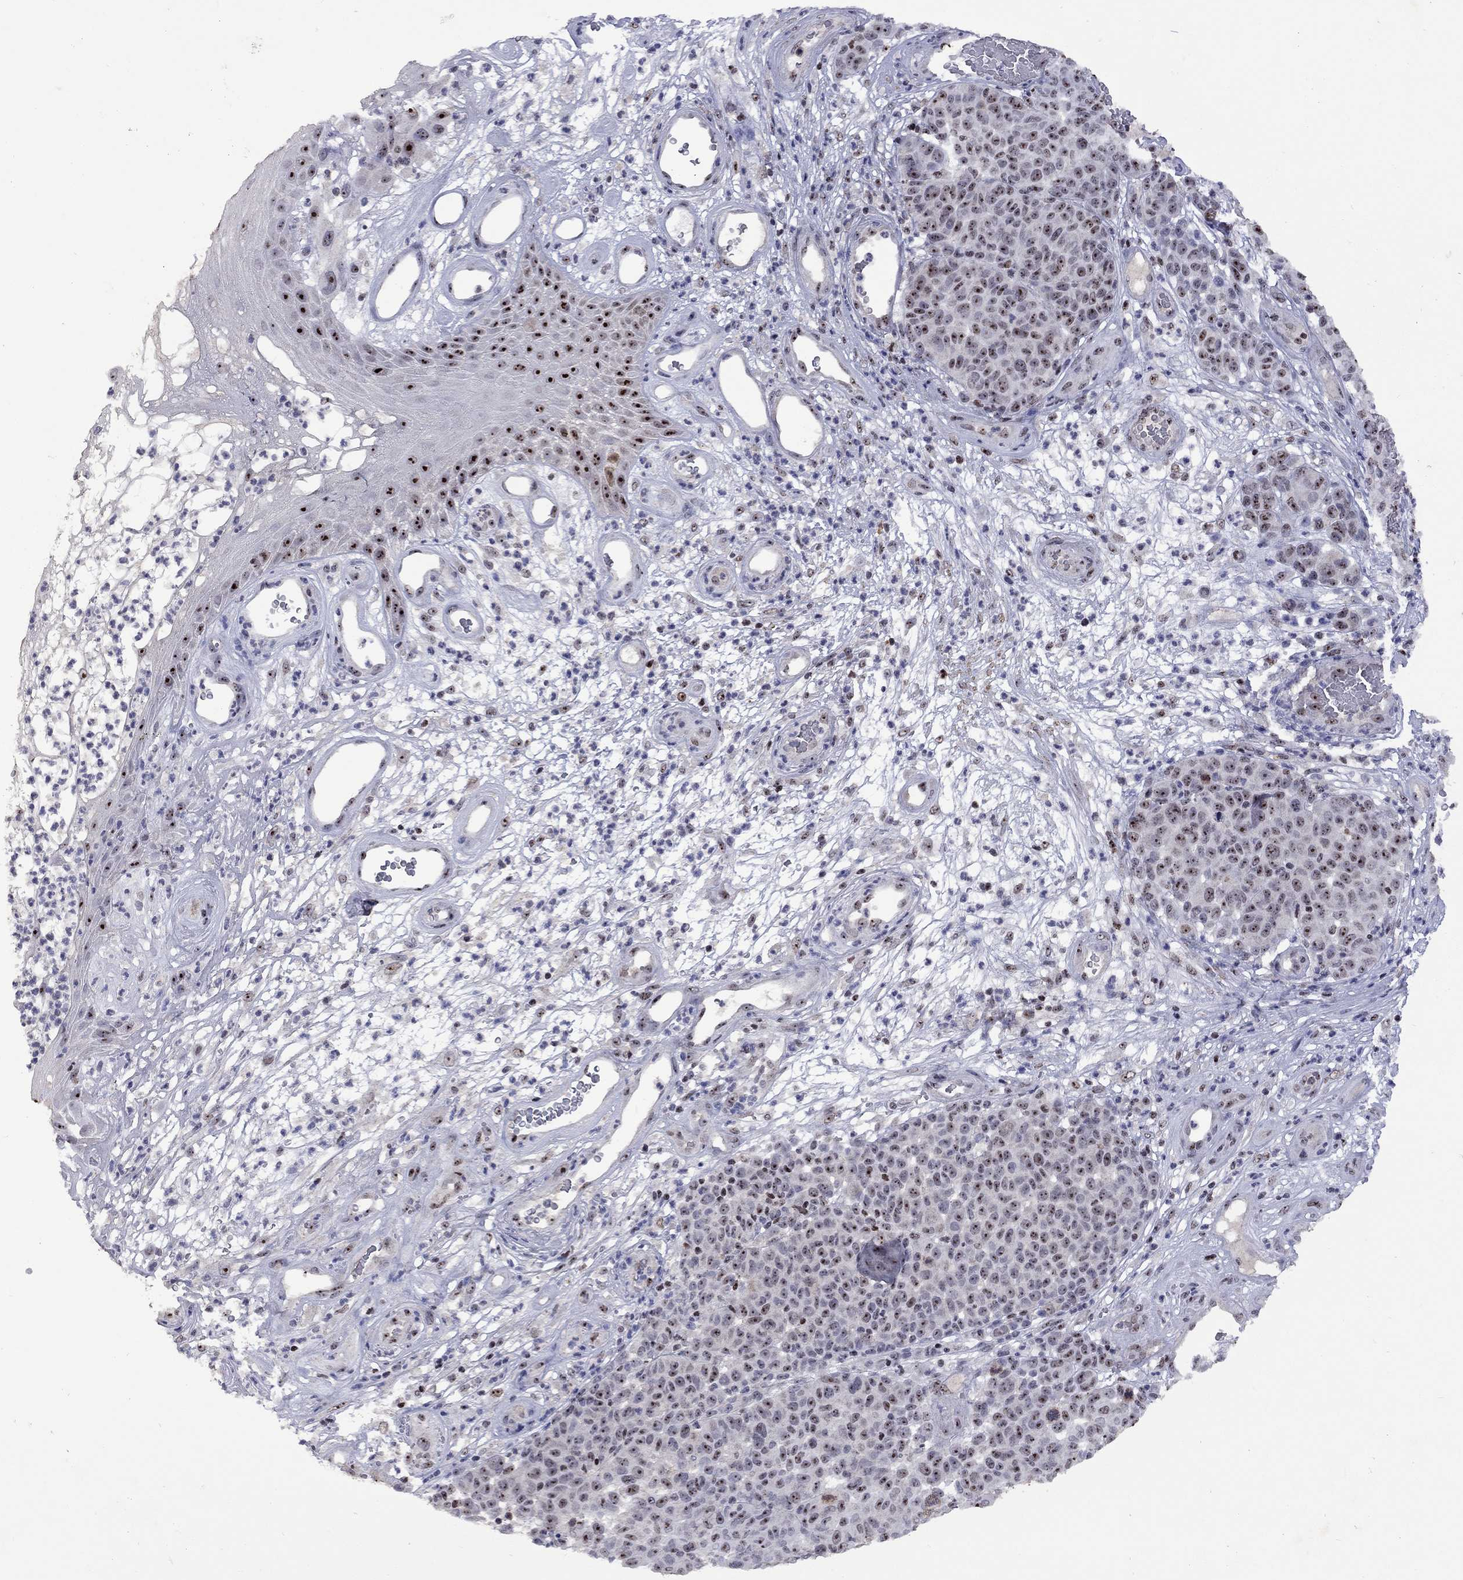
{"staining": {"intensity": "strong", "quantity": "<25%", "location": "nuclear"}, "tissue": "melanoma", "cell_type": "Tumor cells", "image_type": "cancer", "snomed": [{"axis": "morphology", "description": "Malignant melanoma, NOS"}, {"axis": "topography", "description": "Skin"}], "caption": "Malignant melanoma stained for a protein displays strong nuclear positivity in tumor cells. Immunohistochemistry (ihc) stains the protein of interest in brown and the nuclei are stained blue.", "gene": "SPOUT1", "patient": {"sex": "male", "age": 59}}